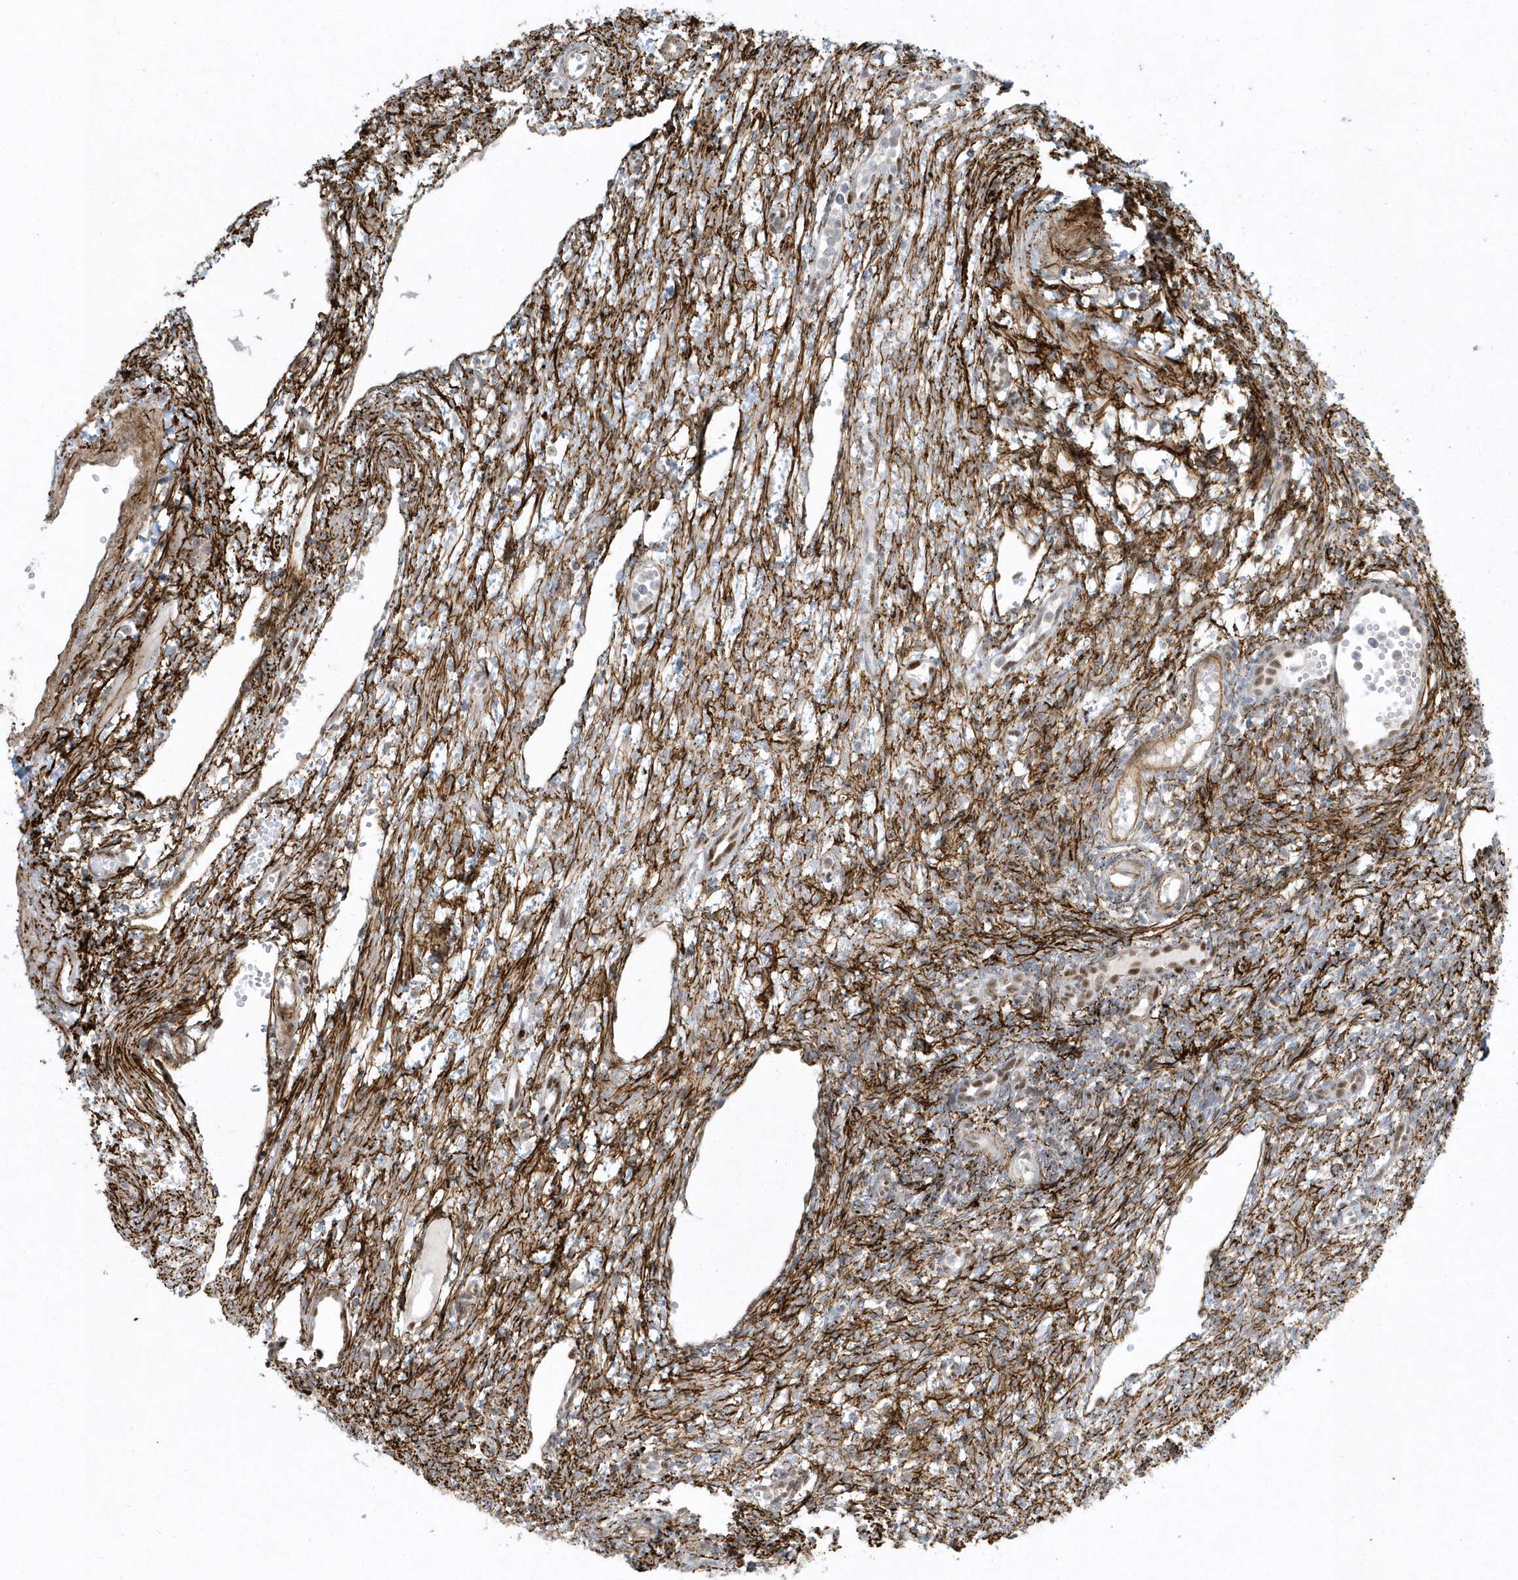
{"staining": {"intensity": "moderate", "quantity": ">75%", "location": "cytoplasmic/membranous"}, "tissue": "ovary", "cell_type": "Ovarian stroma cells", "image_type": "normal", "snomed": [{"axis": "morphology", "description": "Normal tissue, NOS"}, {"axis": "morphology", "description": "Cyst, NOS"}, {"axis": "topography", "description": "Ovary"}], "caption": "Ovary stained for a protein reveals moderate cytoplasmic/membranous positivity in ovarian stroma cells. Immunohistochemistry (ihc) stains the protein of interest in brown and the nuclei are stained blue.", "gene": "MASP2", "patient": {"sex": "female", "age": 33}}